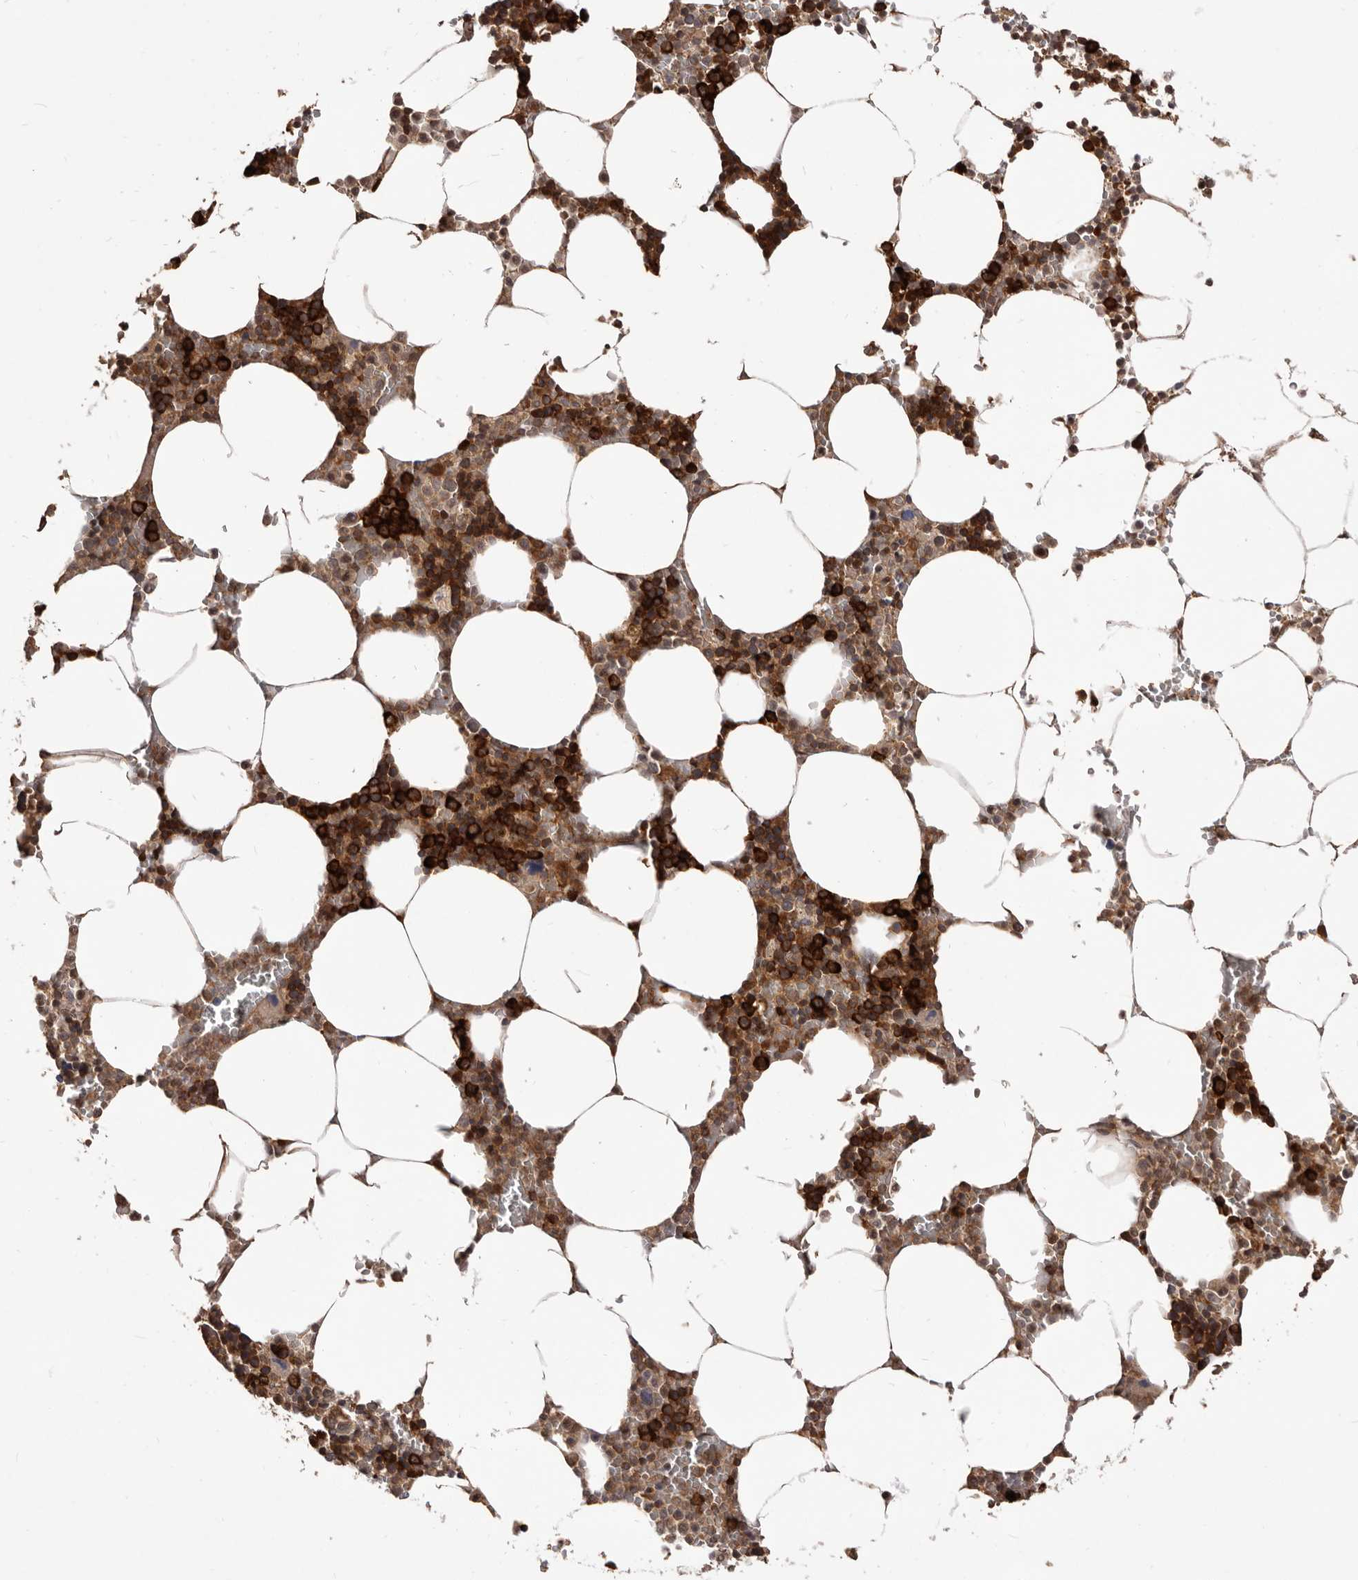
{"staining": {"intensity": "strong", "quantity": ">75%", "location": "cytoplasmic/membranous"}, "tissue": "bone marrow", "cell_type": "Hematopoietic cells", "image_type": "normal", "snomed": [{"axis": "morphology", "description": "Normal tissue, NOS"}, {"axis": "topography", "description": "Bone marrow"}], "caption": "Brown immunohistochemical staining in benign bone marrow reveals strong cytoplasmic/membranous expression in about >75% of hematopoietic cells. (DAB IHC, brown staining for protein, blue staining for nuclei).", "gene": "HBS1L", "patient": {"sex": "male", "age": 70}}